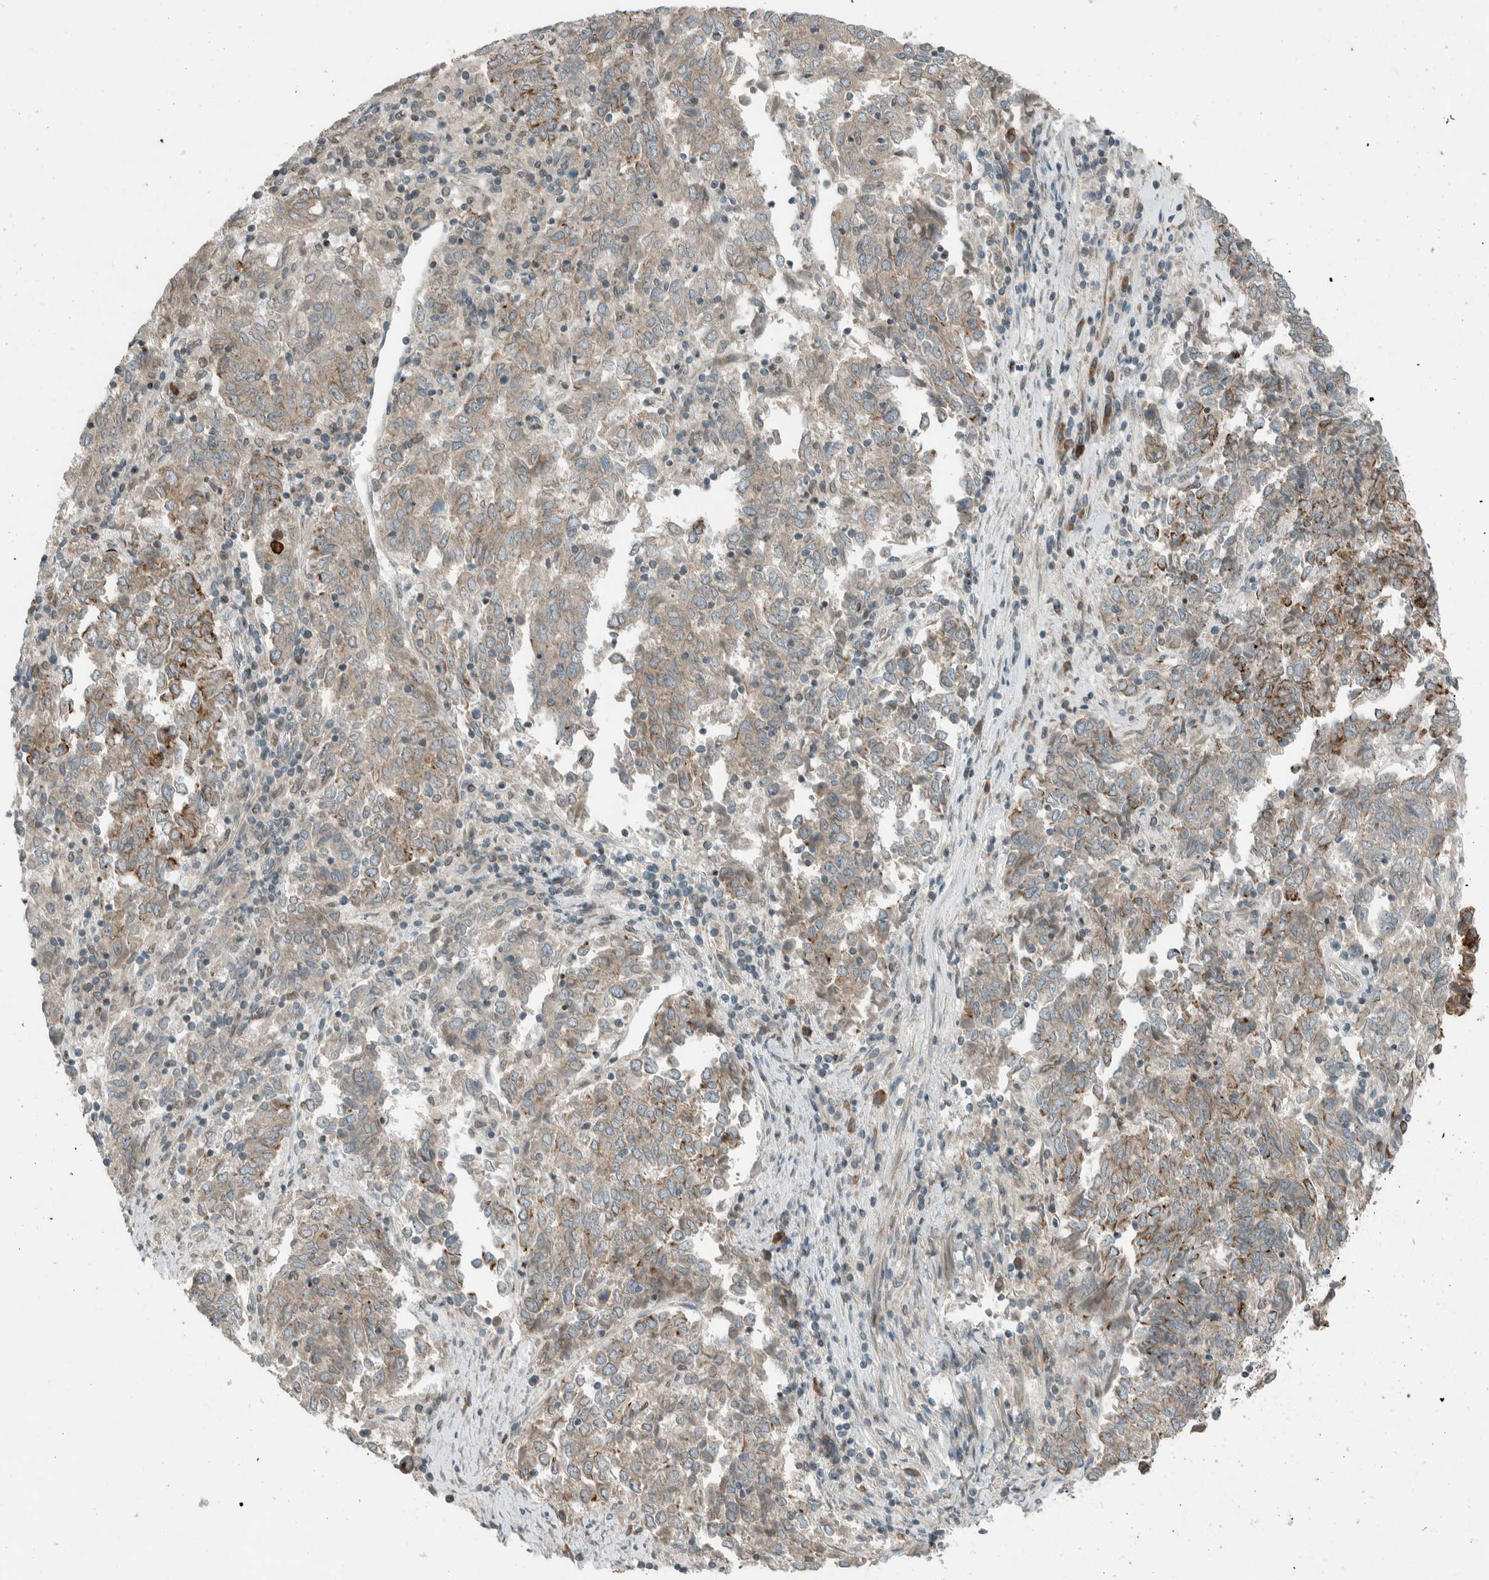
{"staining": {"intensity": "weak", "quantity": "25%-75%", "location": "cytoplasmic/membranous"}, "tissue": "endometrial cancer", "cell_type": "Tumor cells", "image_type": "cancer", "snomed": [{"axis": "morphology", "description": "Adenocarcinoma, NOS"}, {"axis": "topography", "description": "Endometrium"}], "caption": "Immunohistochemistry (IHC) (DAB (3,3'-diaminobenzidine)) staining of endometrial adenocarcinoma demonstrates weak cytoplasmic/membranous protein positivity in approximately 25%-75% of tumor cells.", "gene": "SEL1L", "patient": {"sex": "female", "age": 80}}